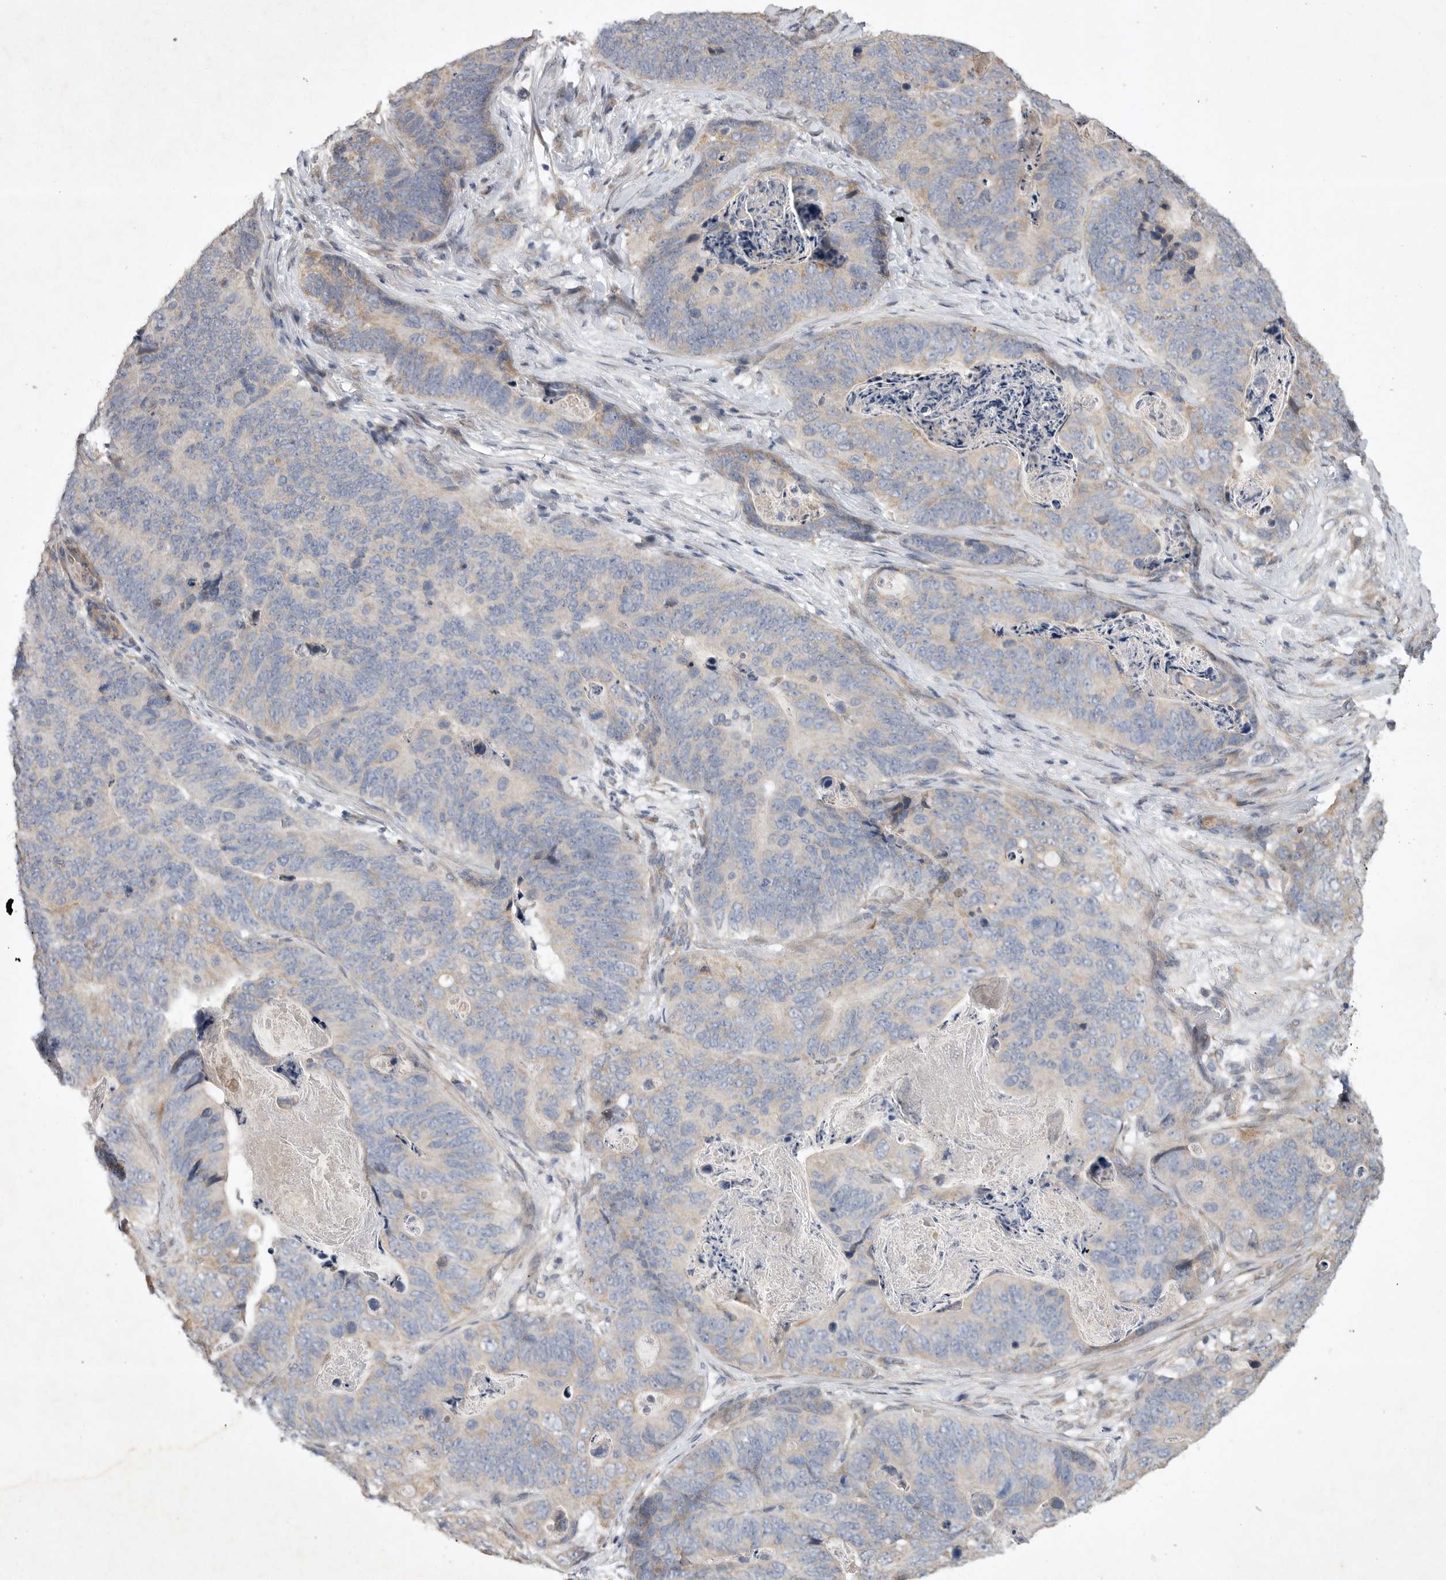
{"staining": {"intensity": "weak", "quantity": "<25%", "location": "cytoplasmic/membranous"}, "tissue": "stomach cancer", "cell_type": "Tumor cells", "image_type": "cancer", "snomed": [{"axis": "morphology", "description": "Normal tissue, NOS"}, {"axis": "morphology", "description": "Adenocarcinoma, NOS"}, {"axis": "topography", "description": "Stomach"}], "caption": "High power microscopy micrograph of an immunohistochemistry (IHC) photomicrograph of stomach cancer (adenocarcinoma), revealing no significant positivity in tumor cells. (DAB immunohistochemistry visualized using brightfield microscopy, high magnification).", "gene": "EDEM3", "patient": {"sex": "female", "age": 89}}